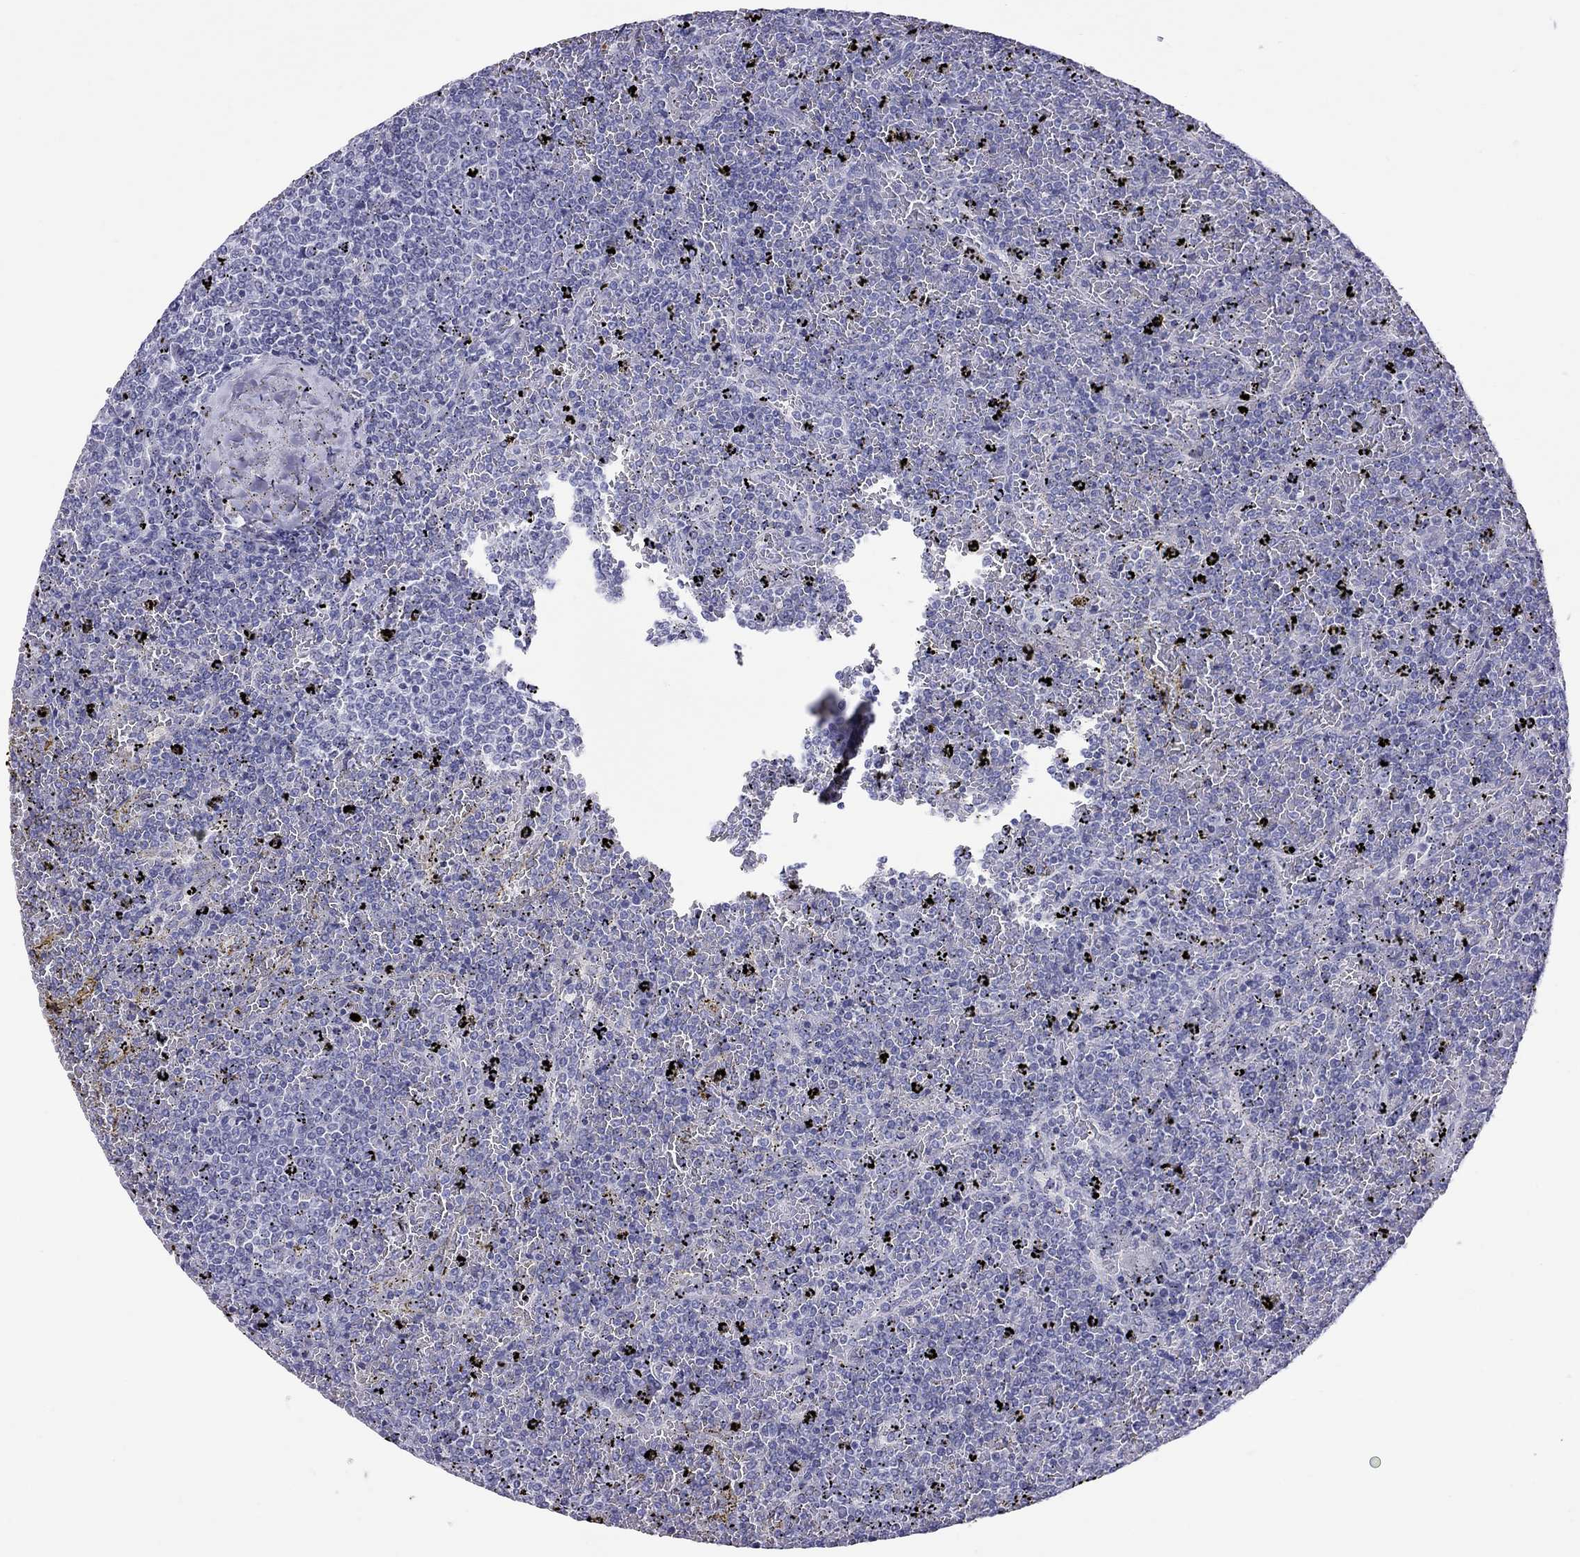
{"staining": {"intensity": "negative", "quantity": "none", "location": "none"}, "tissue": "lymphoma", "cell_type": "Tumor cells", "image_type": "cancer", "snomed": [{"axis": "morphology", "description": "Malignant lymphoma, non-Hodgkin's type, Low grade"}, {"axis": "topography", "description": "Spleen"}], "caption": "The IHC photomicrograph has no significant staining in tumor cells of lymphoma tissue.", "gene": "CHRNB3", "patient": {"sex": "female", "age": 77}}